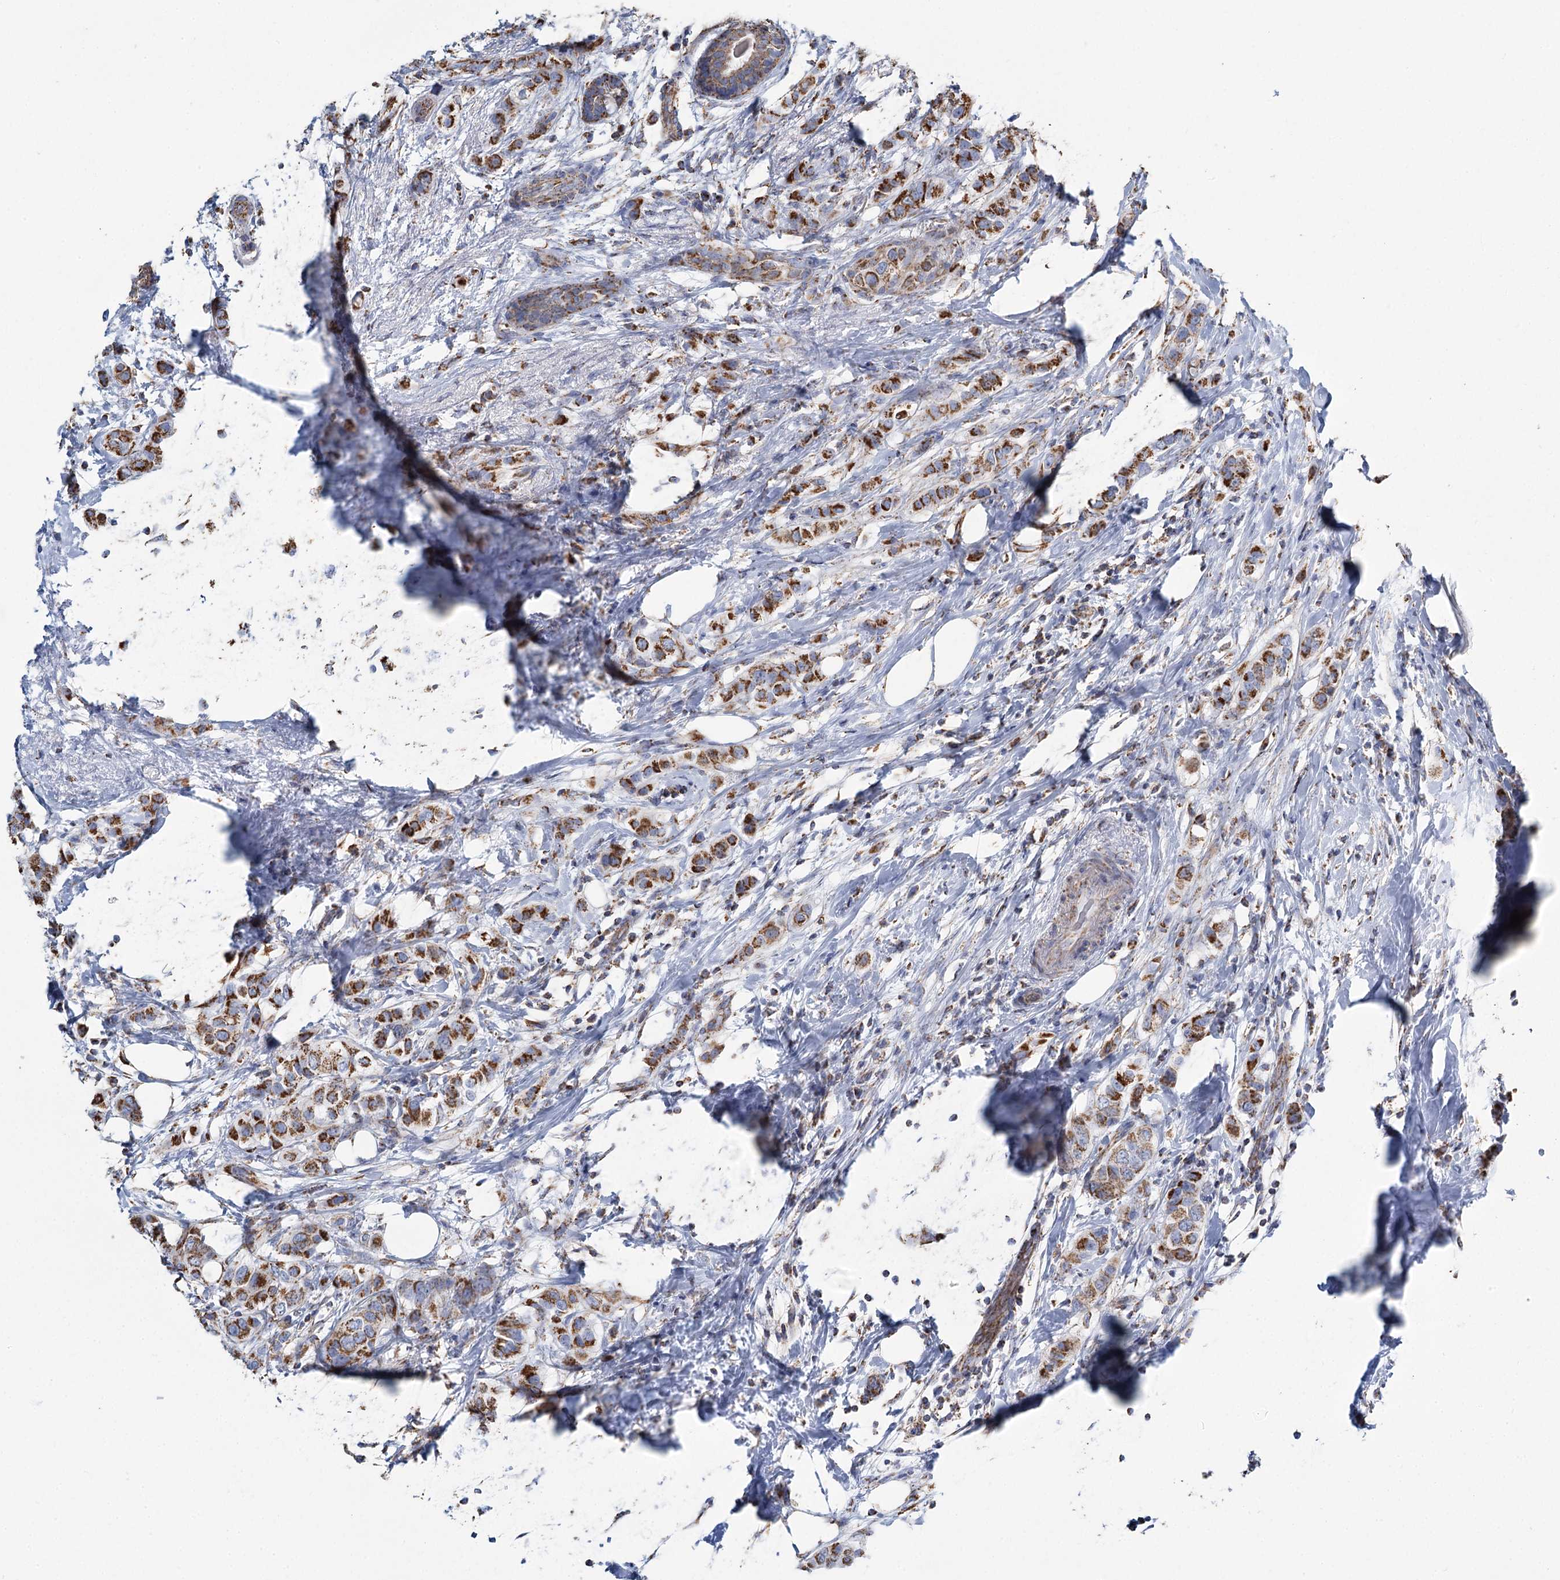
{"staining": {"intensity": "strong", "quantity": ">75%", "location": "cytoplasmic/membranous"}, "tissue": "breast cancer", "cell_type": "Tumor cells", "image_type": "cancer", "snomed": [{"axis": "morphology", "description": "Lobular carcinoma"}, {"axis": "topography", "description": "Breast"}], "caption": "Lobular carcinoma (breast) stained for a protein (brown) demonstrates strong cytoplasmic/membranous positive expression in approximately >75% of tumor cells.", "gene": "MRPL44", "patient": {"sex": "female", "age": 51}}